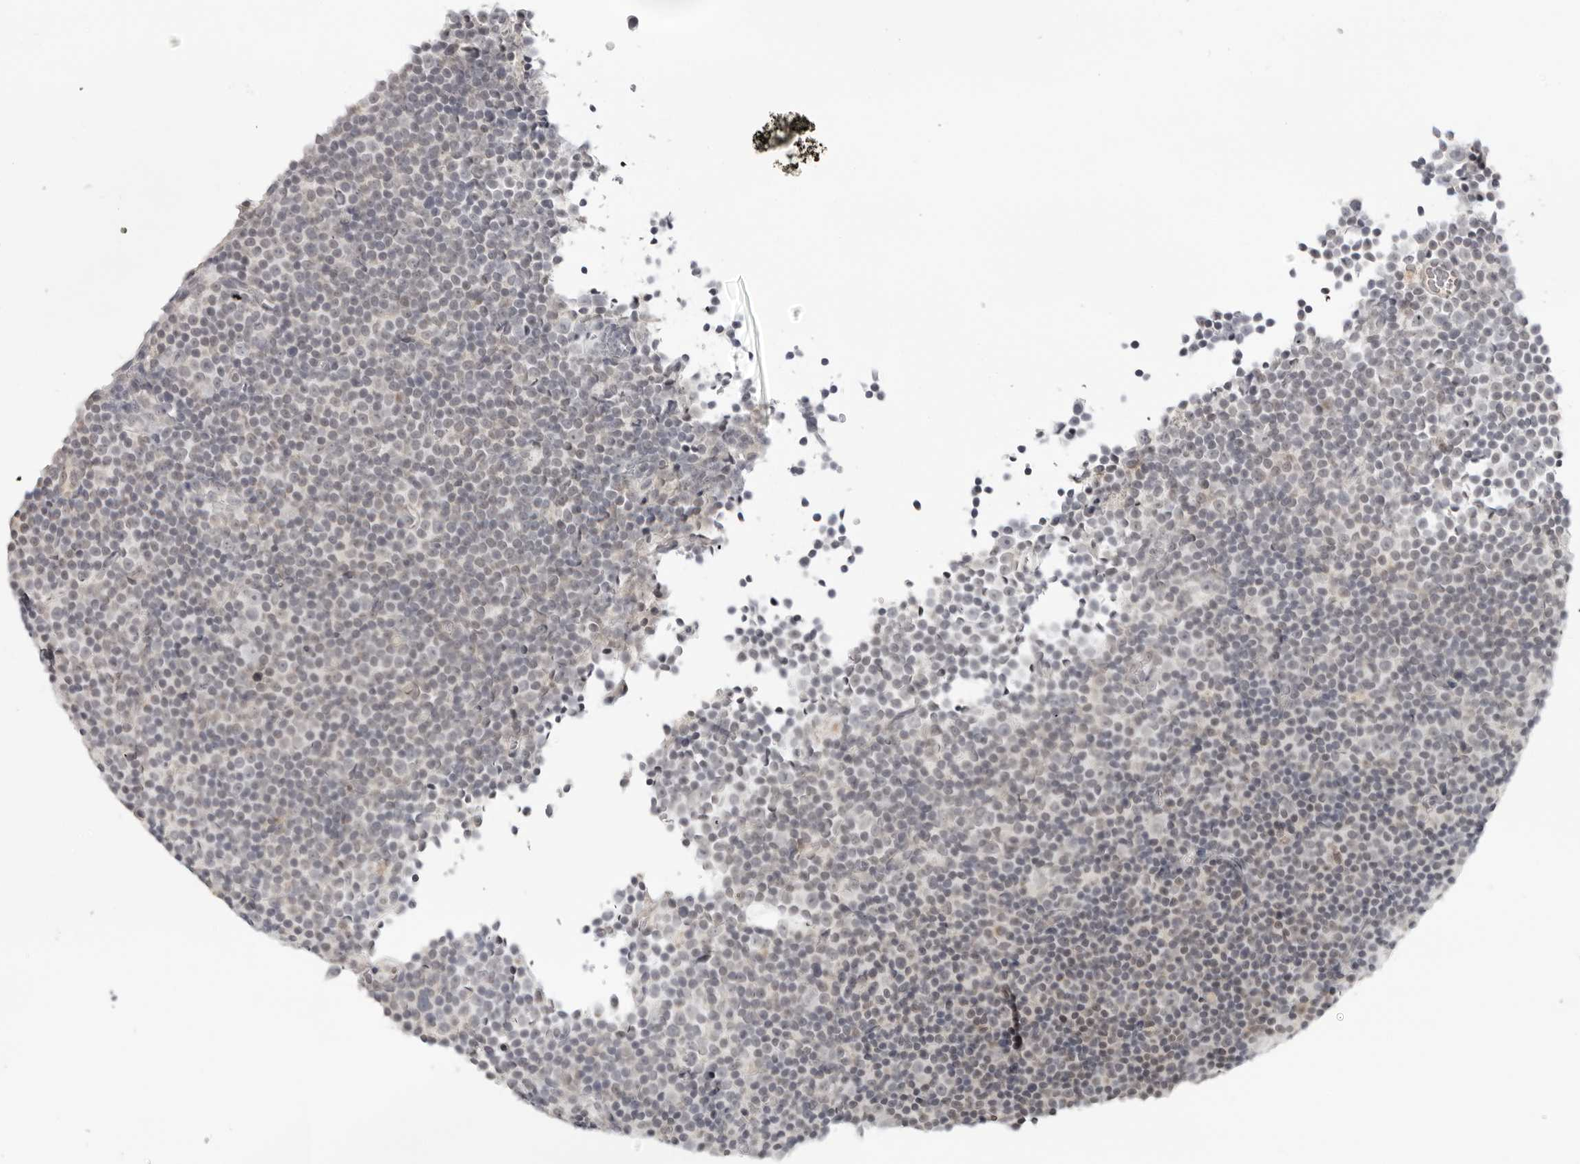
{"staining": {"intensity": "negative", "quantity": "none", "location": "none"}, "tissue": "lymphoma", "cell_type": "Tumor cells", "image_type": "cancer", "snomed": [{"axis": "morphology", "description": "Malignant lymphoma, non-Hodgkin's type, Low grade"}, {"axis": "topography", "description": "Lymph node"}], "caption": "Micrograph shows no significant protein positivity in tumor cells of malignant lymphoma, non-Hodgkin's type (low-grade).", "gene": "ACP6", "patient": {"sex": "female", "age": 67}}